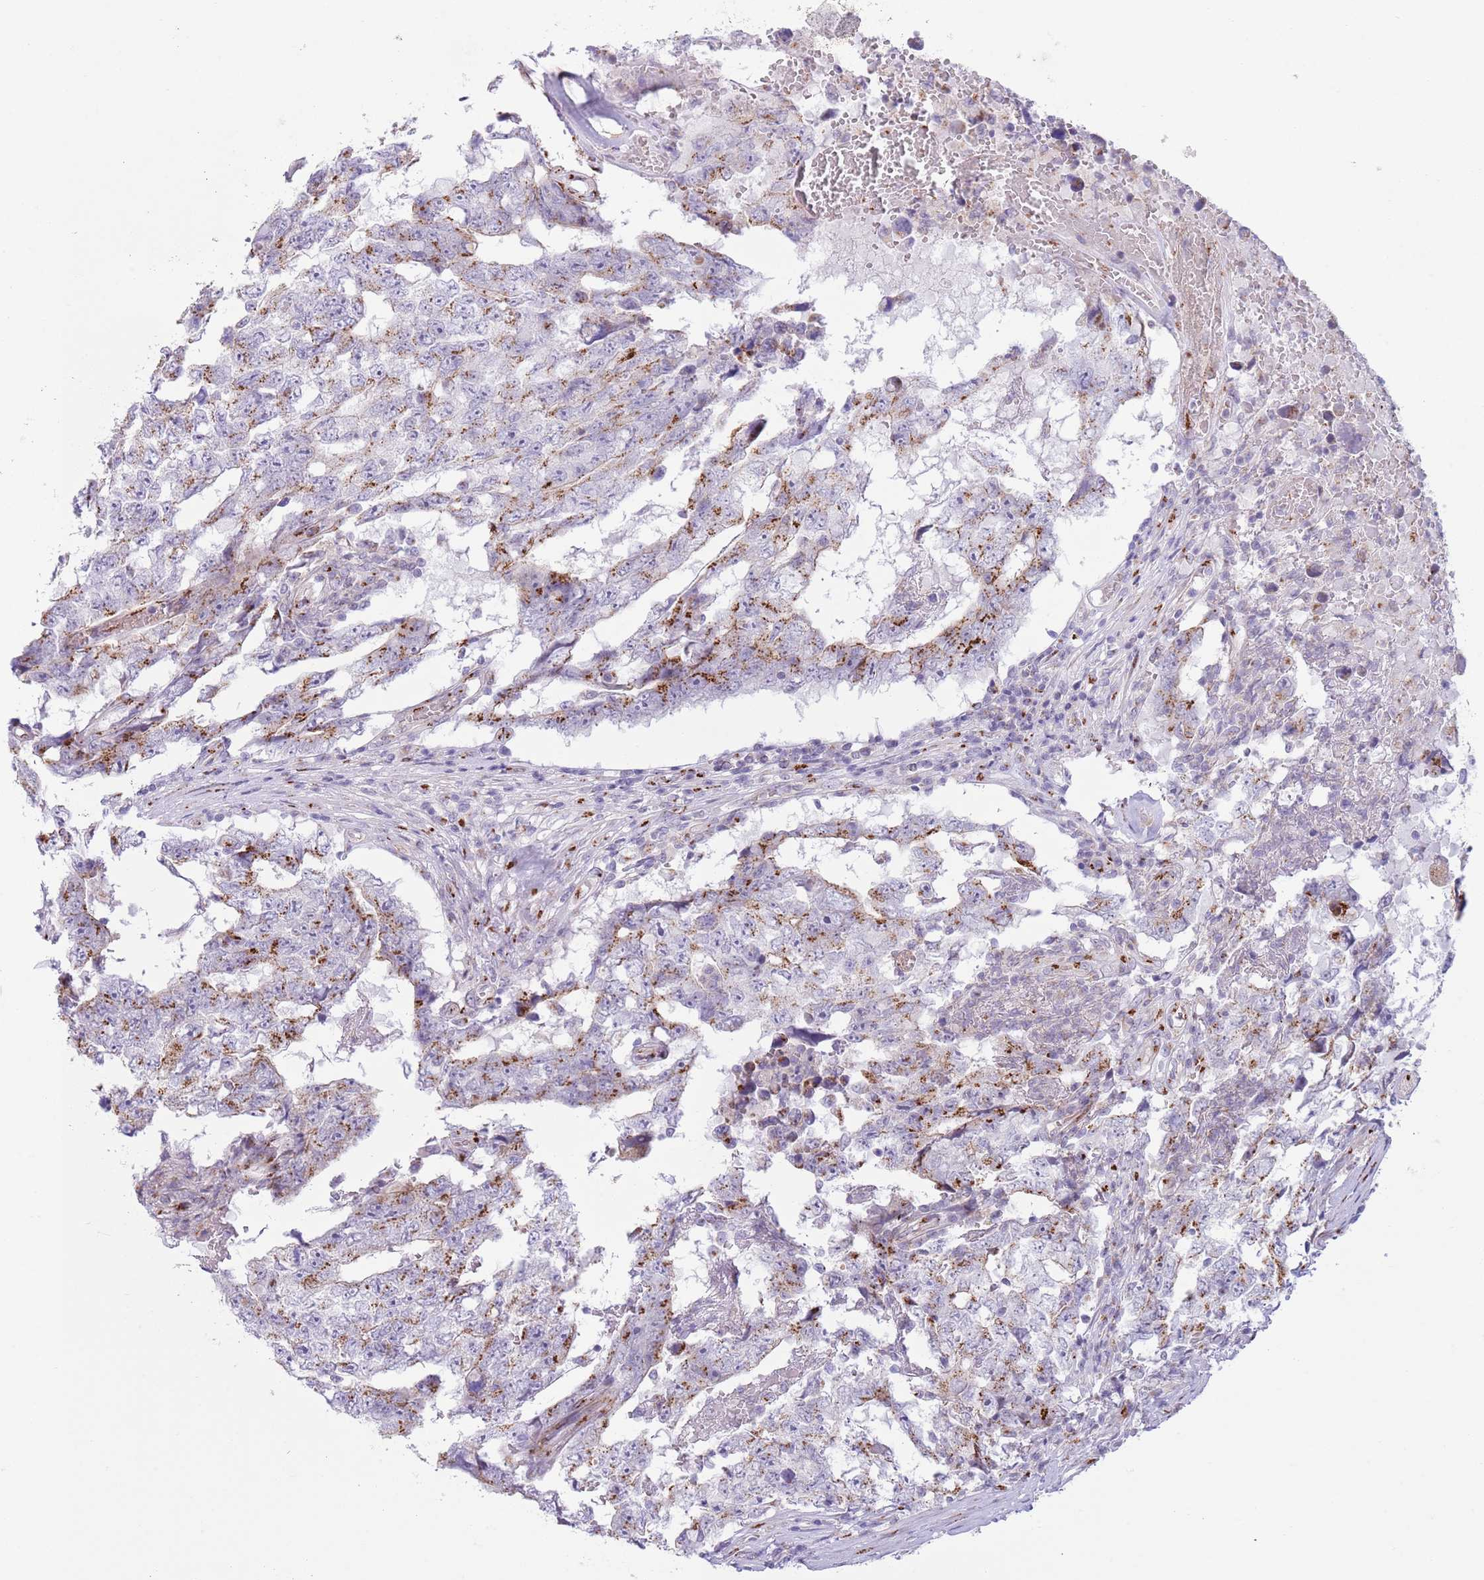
{"staining": {"intensity": "moderate", "quantity": "25%-75%", "location": "cytoplasmic/membranous"}, "tissue": "testis cancer", "cell_type": "Tumor cells", "image_type": "cancer", "snomed": [{"axis": "morphology", "description": "Carcinoma, Embryonal, NOS"}, {"axis": "topography", "description": "Testis"}], "caption": "The micrograph displays a brown stain indicating the presence of a protein in the cytoplasmic/membranous of tumor cells in testis cancer.", "gene": "C20orf96", "patient": {"sex": "male", "age": 25}}